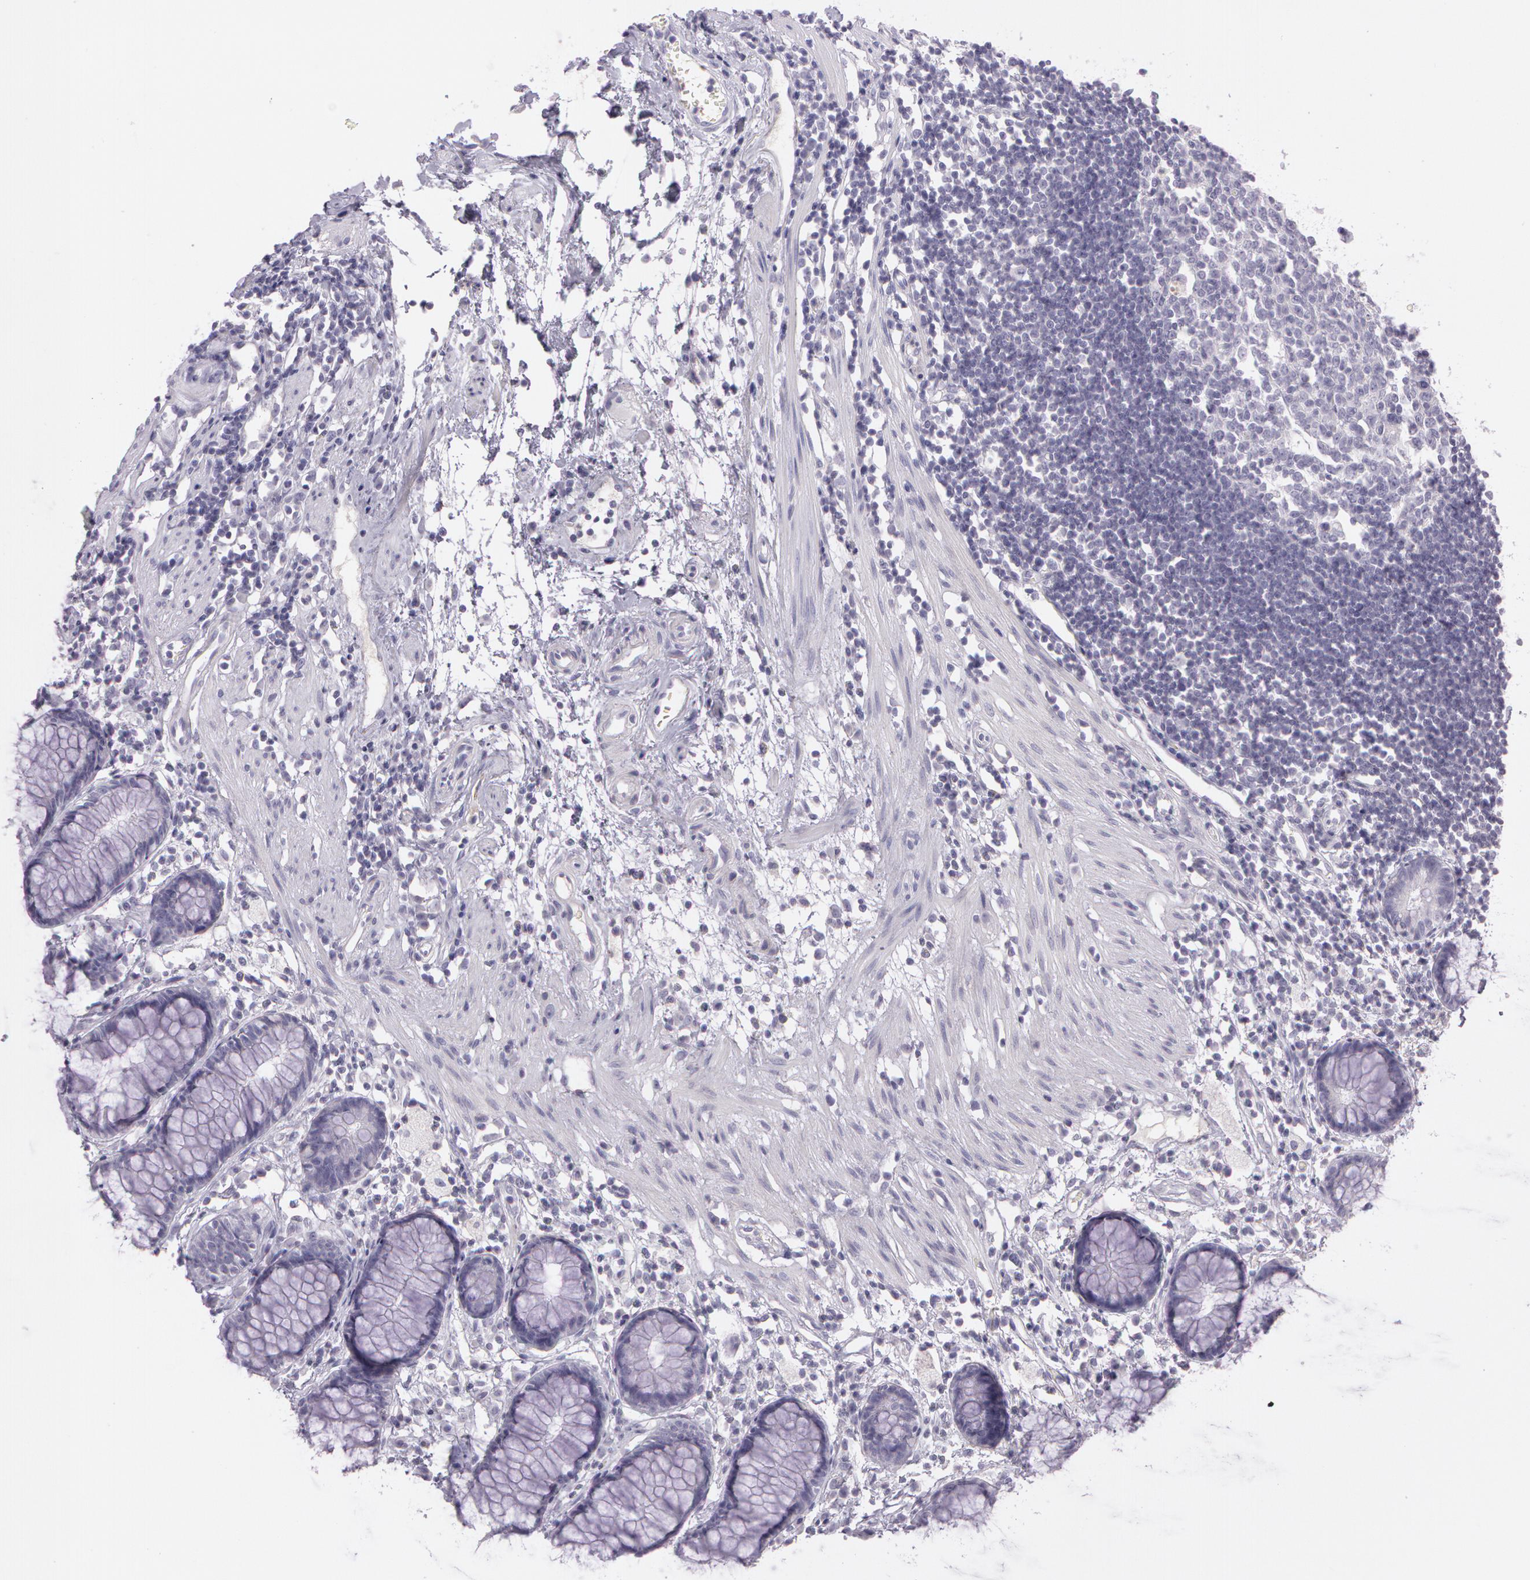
{"staining": {"intensity": "negative", "quantity": "none", "location": "none"}, "tissue": "rectum", "cell_type": "Glandular cells", "image_type": "normal", "snomed": [{"axis": "morphology", "description": "Normal tissue, NOS"}, {"axis": "topography", "description": "Rectum"}], "caption": "Immunohistochemistry image of benign rectum: rectum stained with DAB (3,3'-diaminobenzidine) demonstrates no significant protein staining in glandular cells.", "gene": "OTC", "patient": {"sex": "female", "age": 66}}